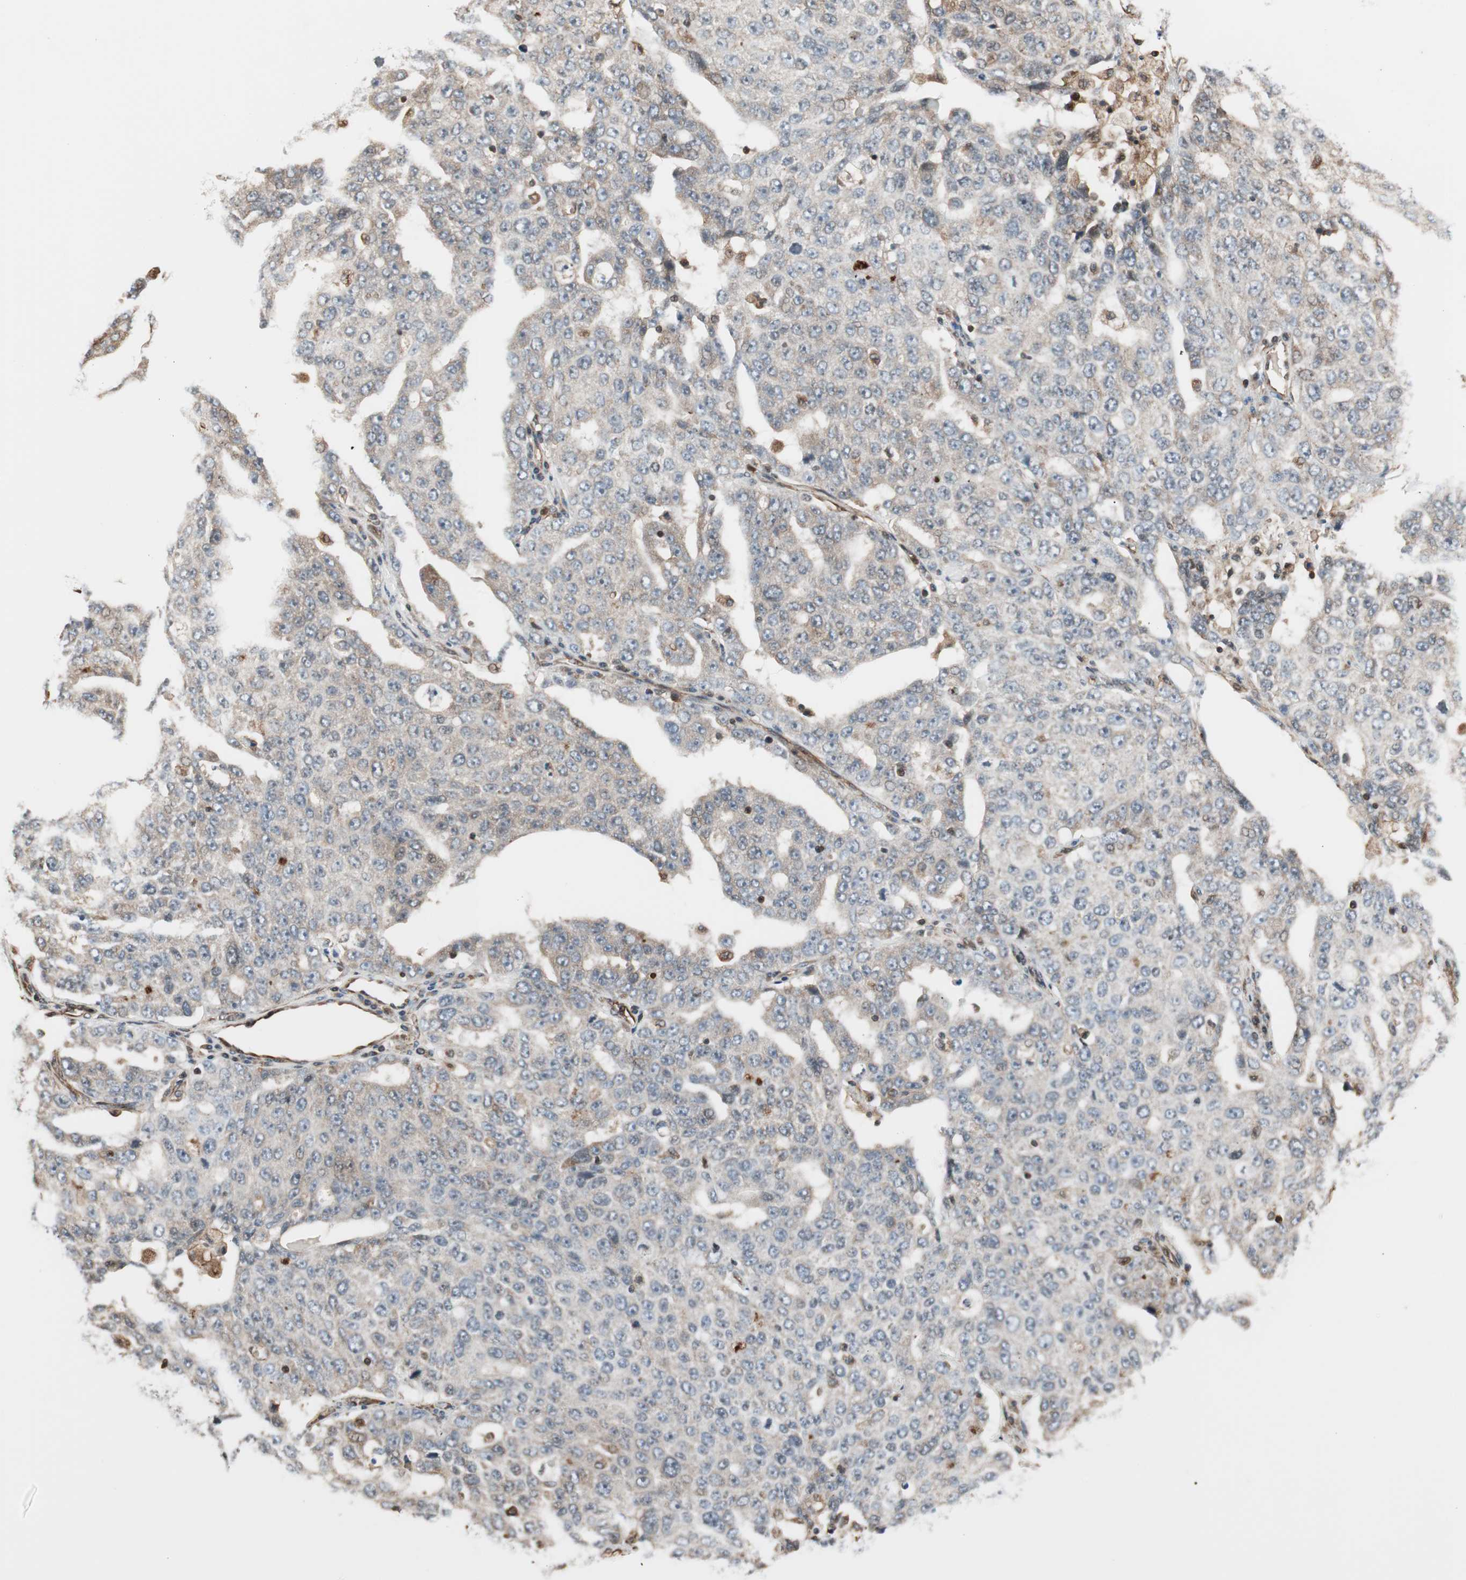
{"staining": {"intensity": "weak", "quantity": "25%-75%", "location": "cytoplasmic/membranous"}, "tissue": "ovarian cancer", "cell_type": "Tumor cells", "image_type": "cancer", "snomed": [{"axis": "morphology", "description": "Carcinoma, endometroid"}, {"axis": "topography", "description": "Ovary"}], "caption": "Weak cytoplasmic/membranous expression for a protein is identified in approximately 25%-75% of tumor cells of ovarian cancer using immunohistochemistry (IHC).", "gene": "MAD2L2", "patient": {"sex": "female", "age": 62}}